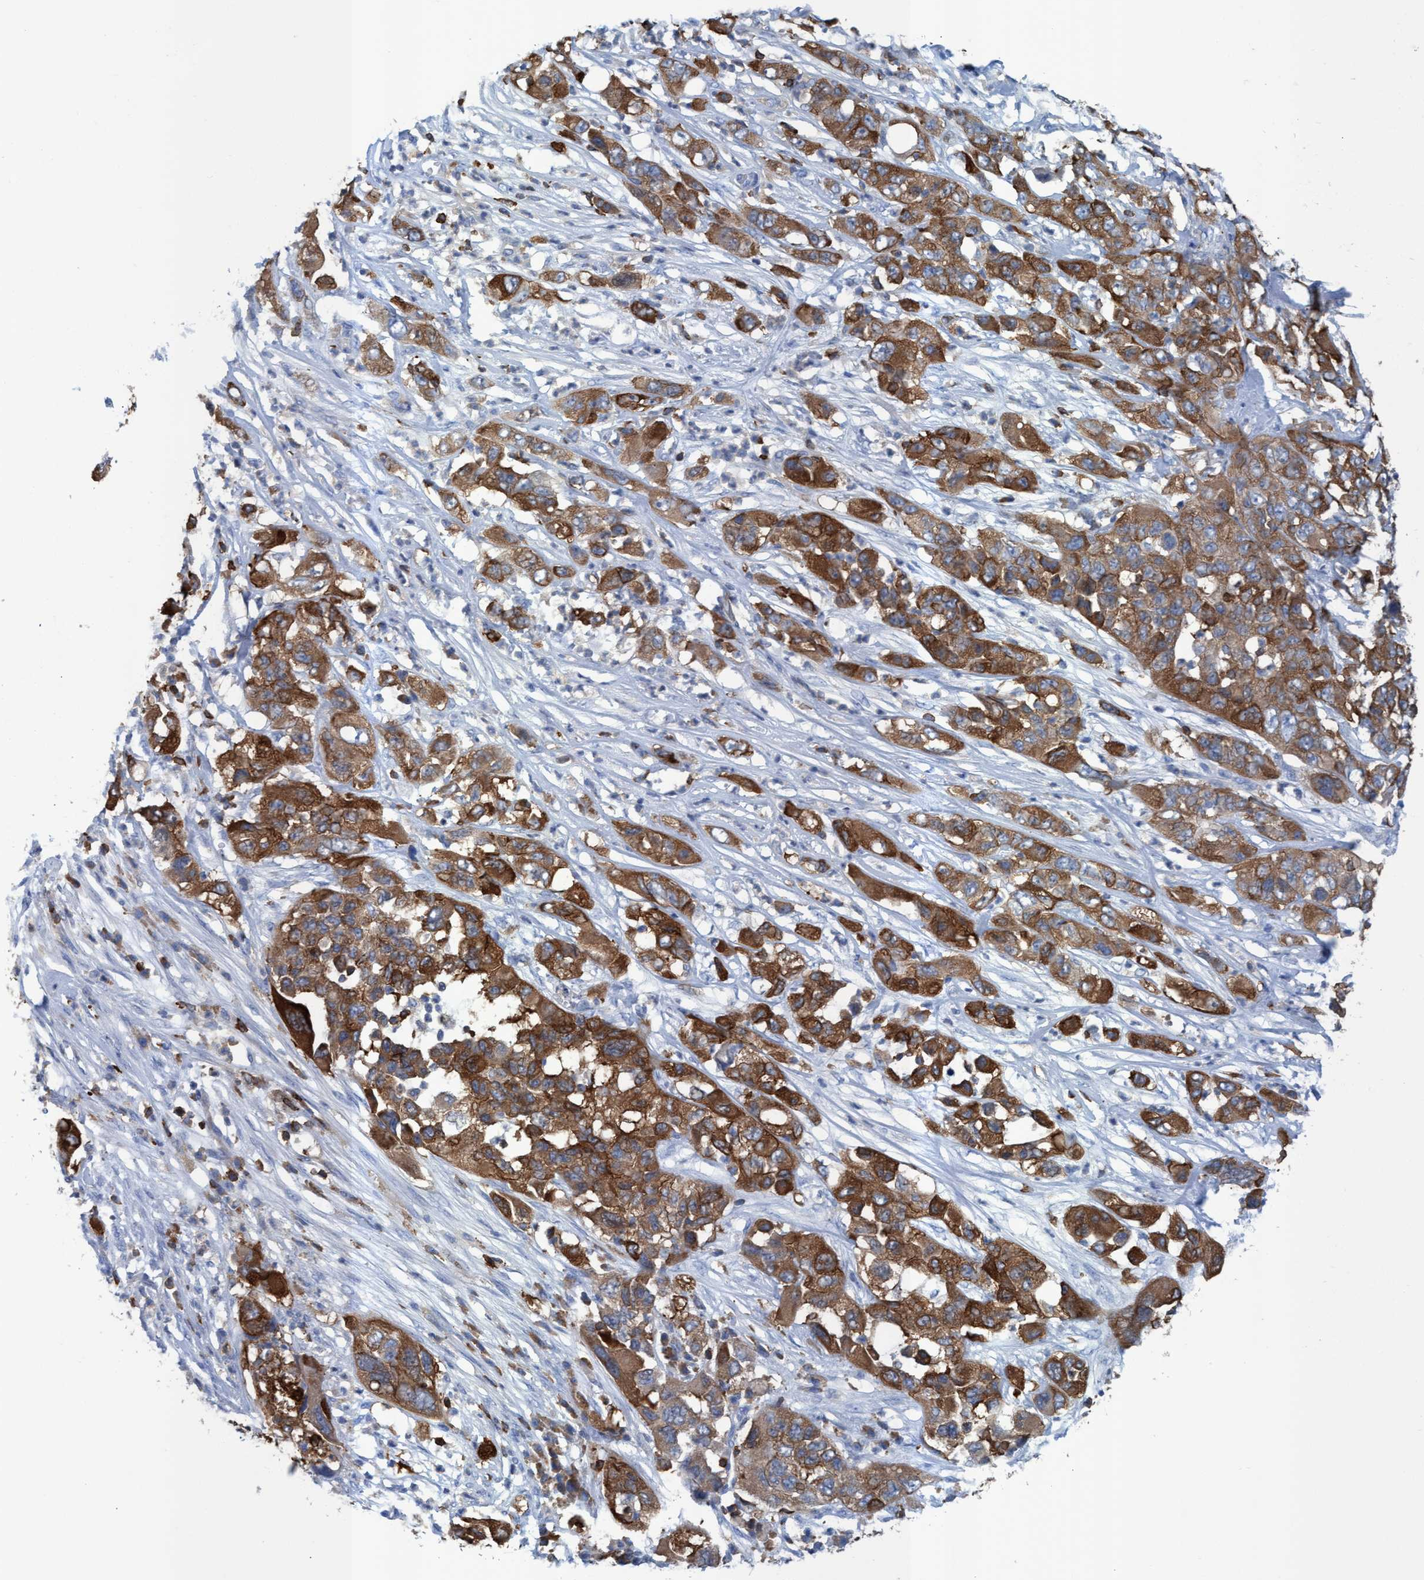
{"staining": {"intensity": "strong", "quantity": ">75%", "location": "cytoplasmic/membranous"}, "tissue": "pancreatic cancer", "cell_type": "Tumor cells", "image_type": "cancer", "snomed": [{"axis": "morphology", "description": "Adenocarcinoma, NOS"}, {"axis": "topography", "description": "Pancreas"}], "caption": "Immunohistochemistry (IHC) of human adenocarcinoma (pancreatic) demonstrates high levels of strong cytoplasmic/membranous expression in about >75% of tumor cells.", "gene": "EZR", "patient": {"sex": "female", "age": 78}}